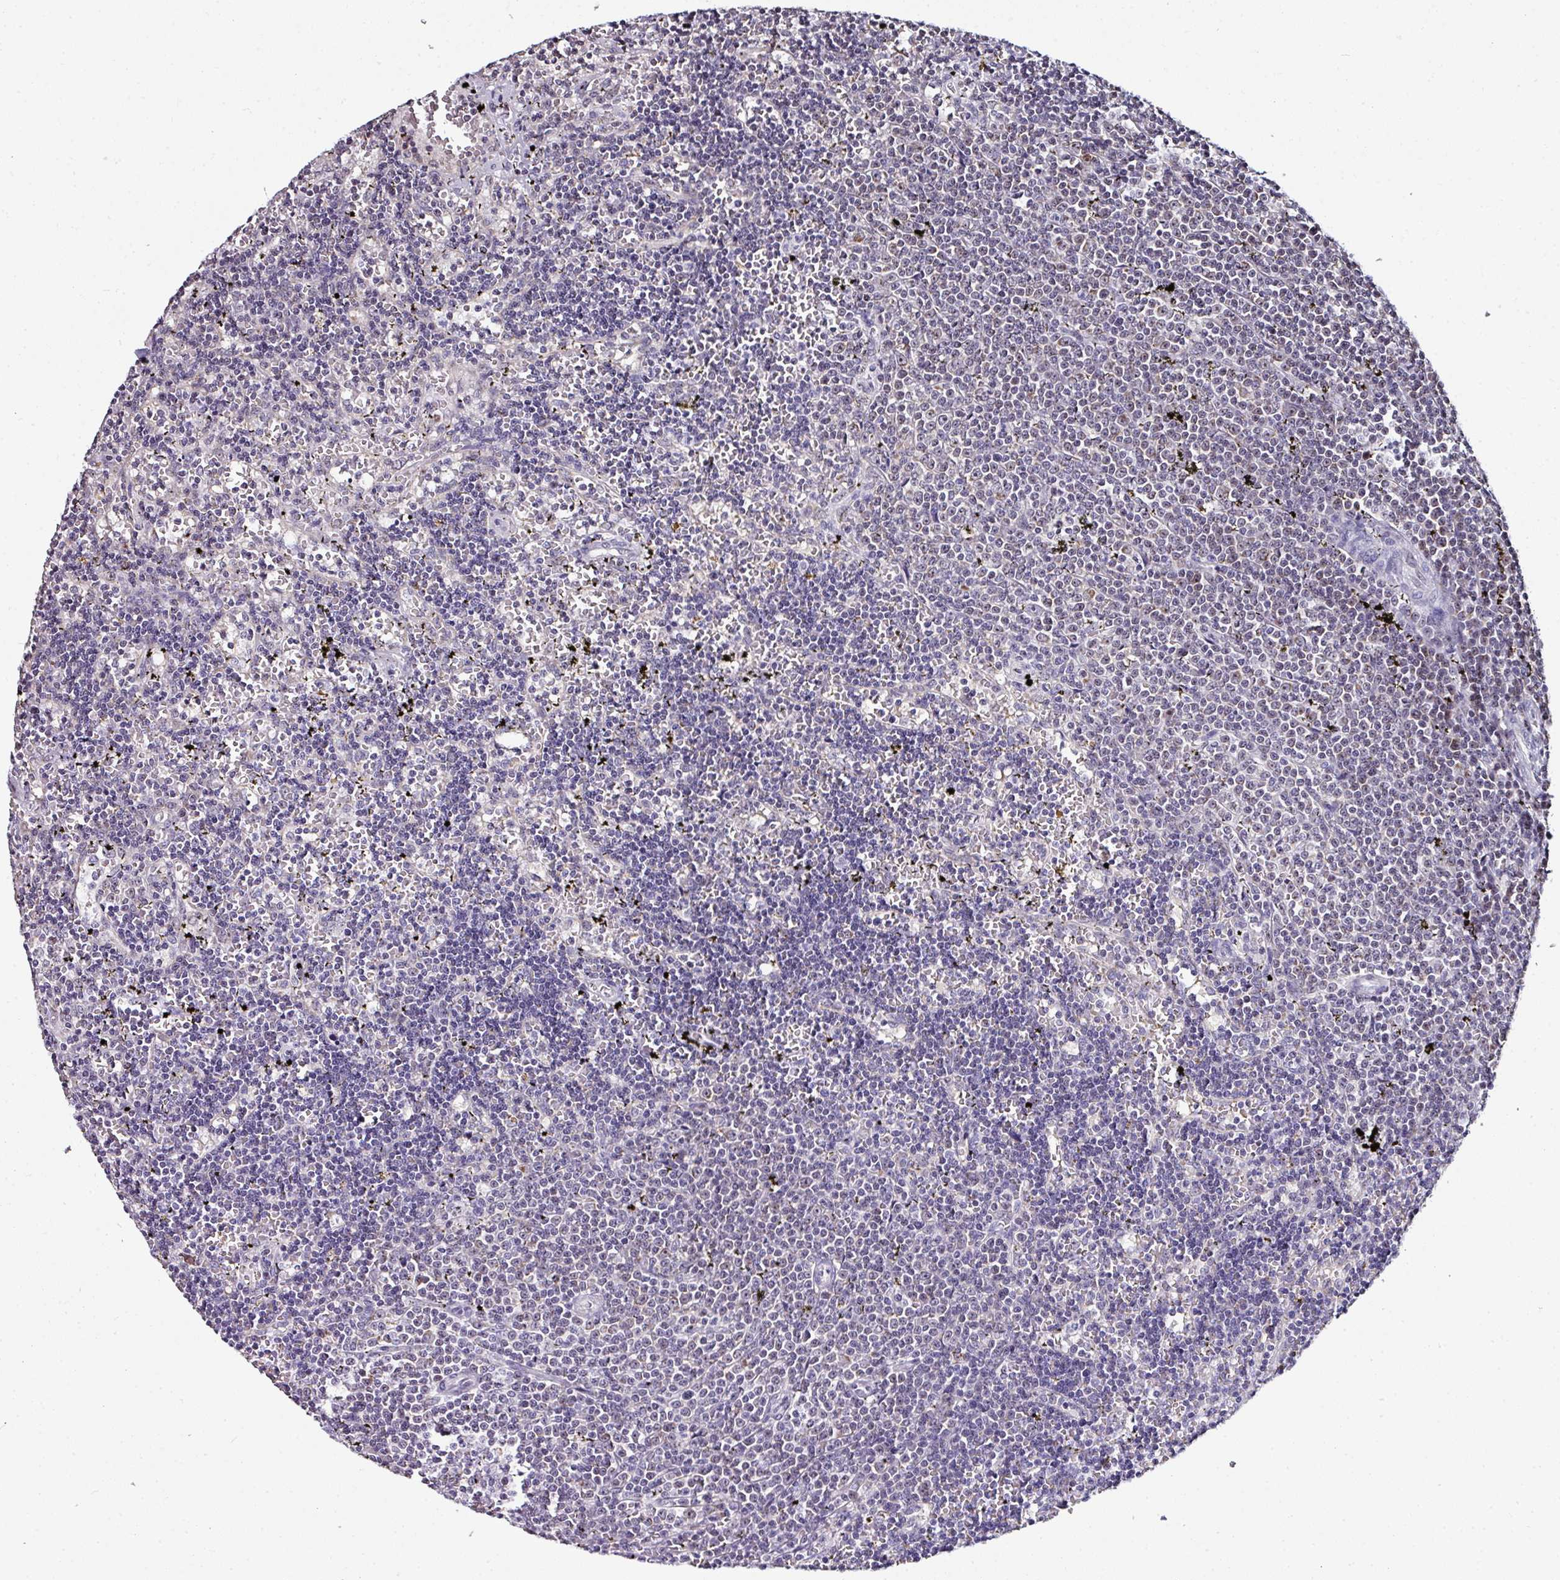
{"staining": {"intensity": "negative", "quantity": "none", "location": "none"}, "tissue": "lymphoma", "cell_type": "Tumor cells", "image_type": "cancer", "snomed": [{"axis": "morphology", "description": "Malignant lymphoma, non-Hodgkin's type, Low grade"}, {"axis": "topography", "description": "Spleen"}], "caption": "High power microscopy photomicrograph of an immunohistochemistry micrograph of lymphoma, revealing no significant staining in tumor cells.", "gene": "NACC2", "patient": {"sex": "male", "age": 60}}